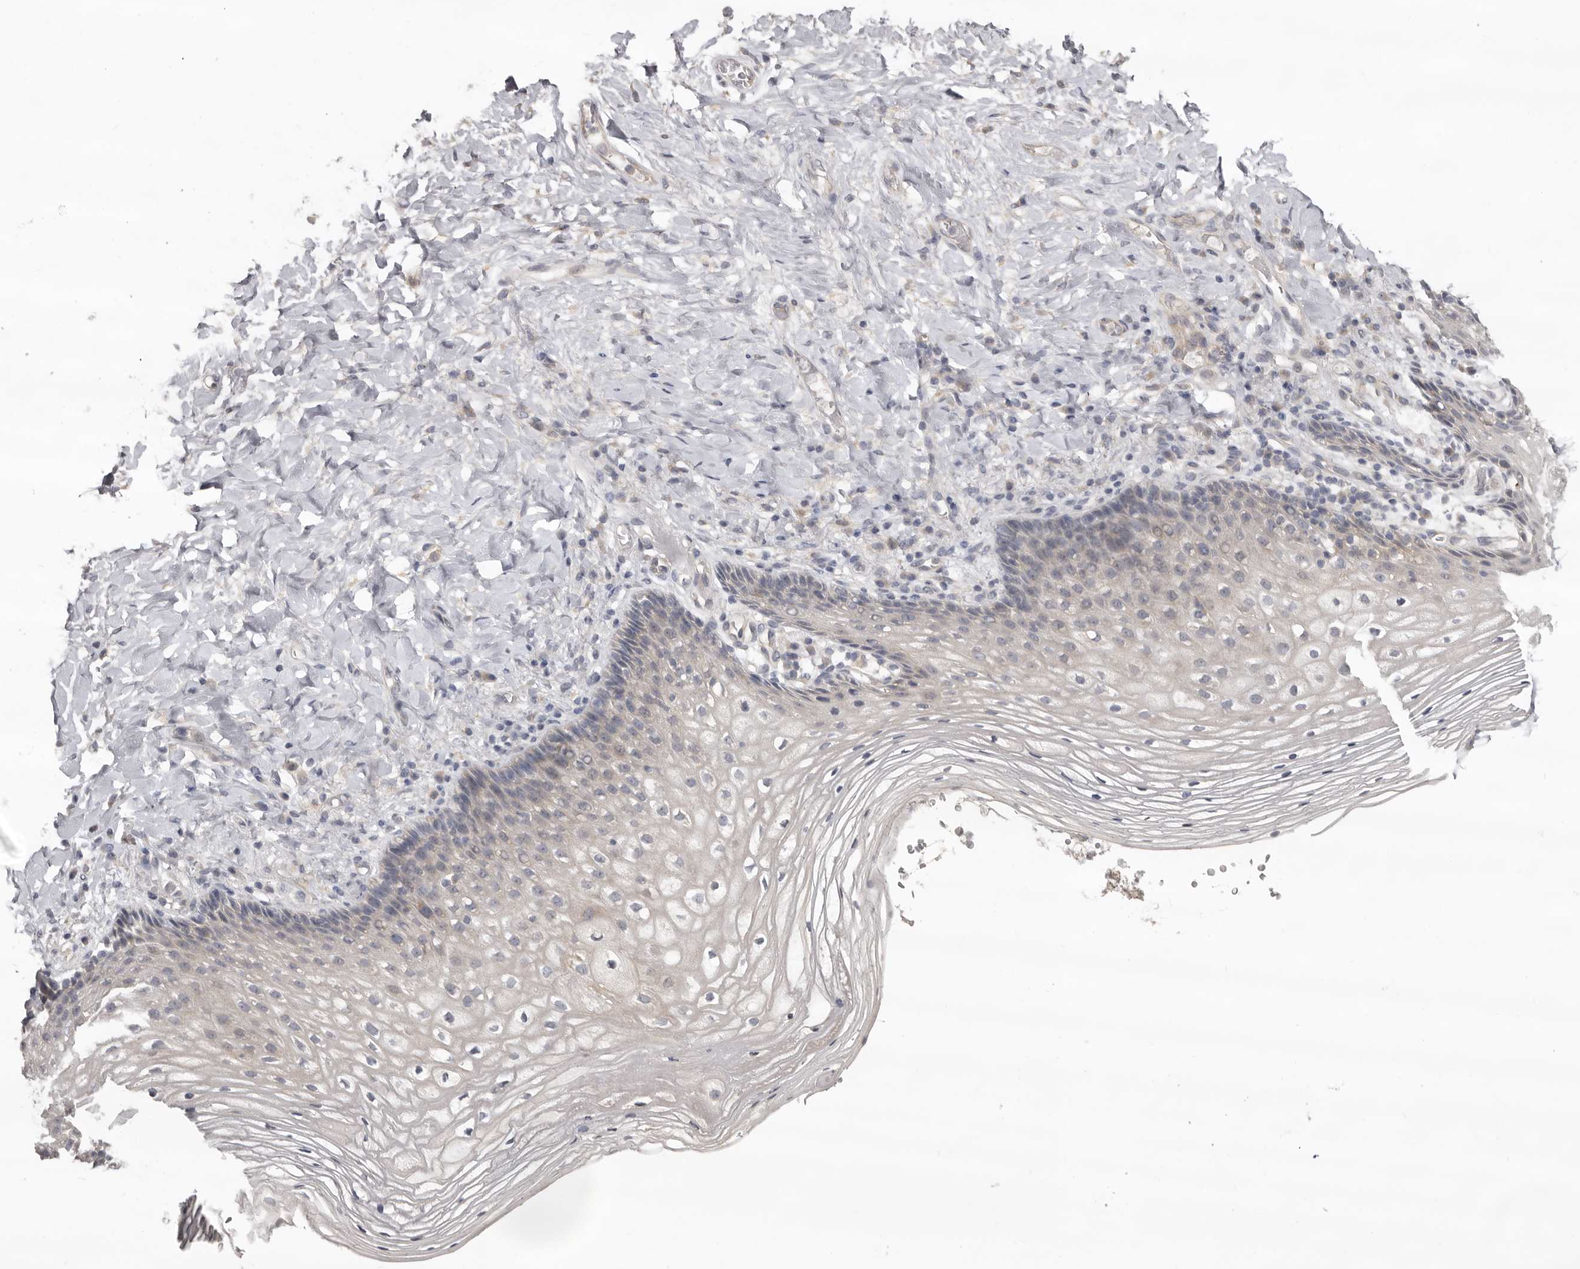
{"staining": {"intensity": "negative", "quantity": "none", "location": "none"}, "tissue": "vagina", "cell_type": "Squamous epithelial cells", "image_type": "normal", "snomed": [{"axis": "morphology", "description": "Normal tissue, NOS"}, {"axis": "topography", "description": "Vagina"}], "caption": "This micrograph is of benign vagina stained with immunohistochemistry to label a protein in brown with the nuclei are counter-stained blue. There is no expression in squamous epithelial cells.", "gene": "HINT3", "patient": {"sex": "female", "age": 60}}